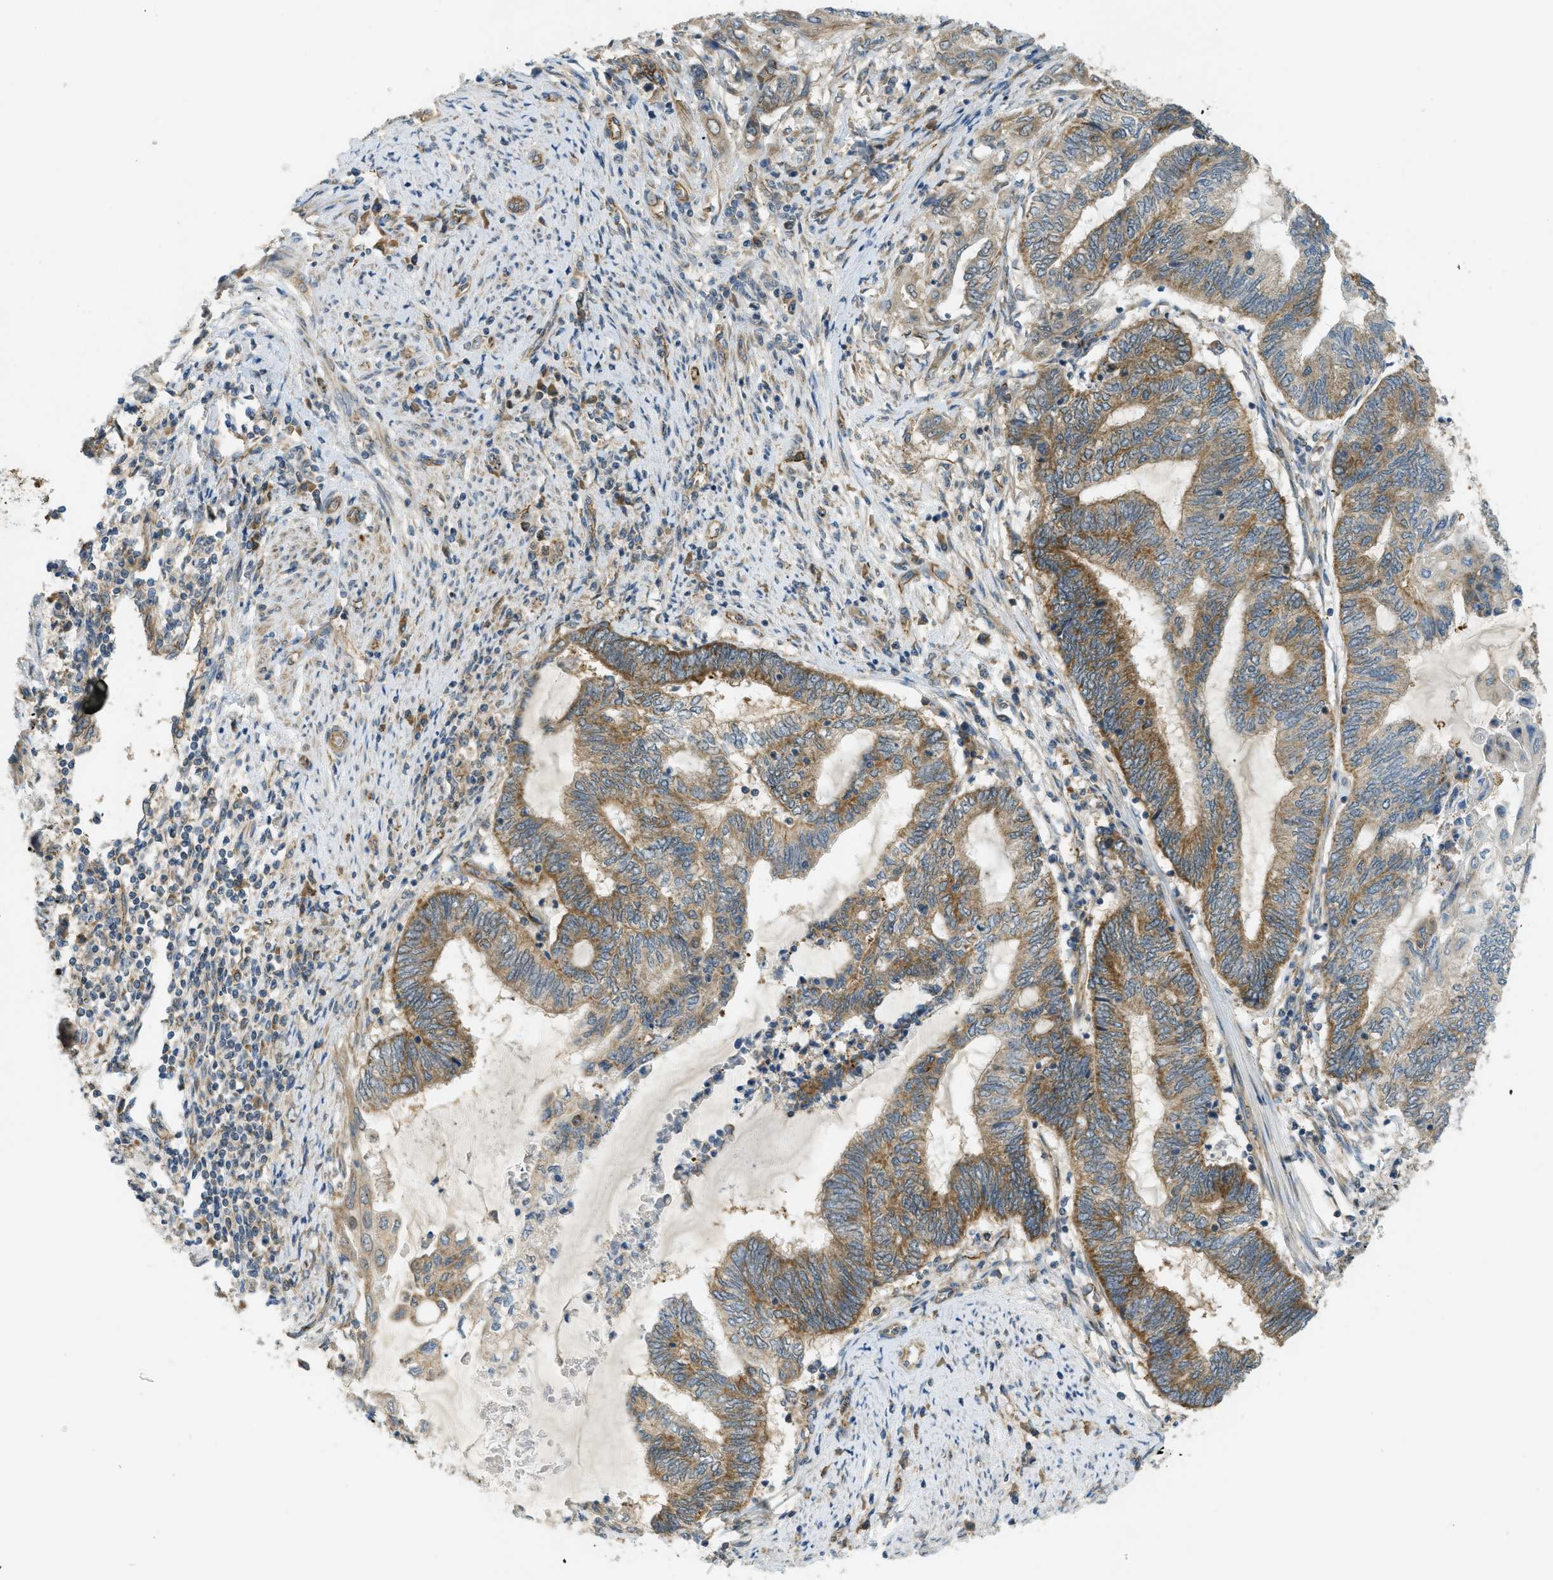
{"staining": {"intensity": "moderate", "quantity": ">75%", "location": "cytoplasmic/membranous"}, "tissue": "endometrial cancer", "cell_type": "Tumor cells", "image_type": "cancer", "snomed": [{"axis": "morphology", "description": "Adenocarcinoma, NOS"}, {"axis": "topography", "description": "Uterus"}, {"axis": "topography", "description": "Endometrium"}], "caption": "Tumor cells demonstrate medium levels of moderate cytoplasmic/membranous positivity in about >75% of cells in human endometrial cancer (adenocarcinoma).", "gene": "JCAD", "patient": {"sex": "female", "age": 70}}